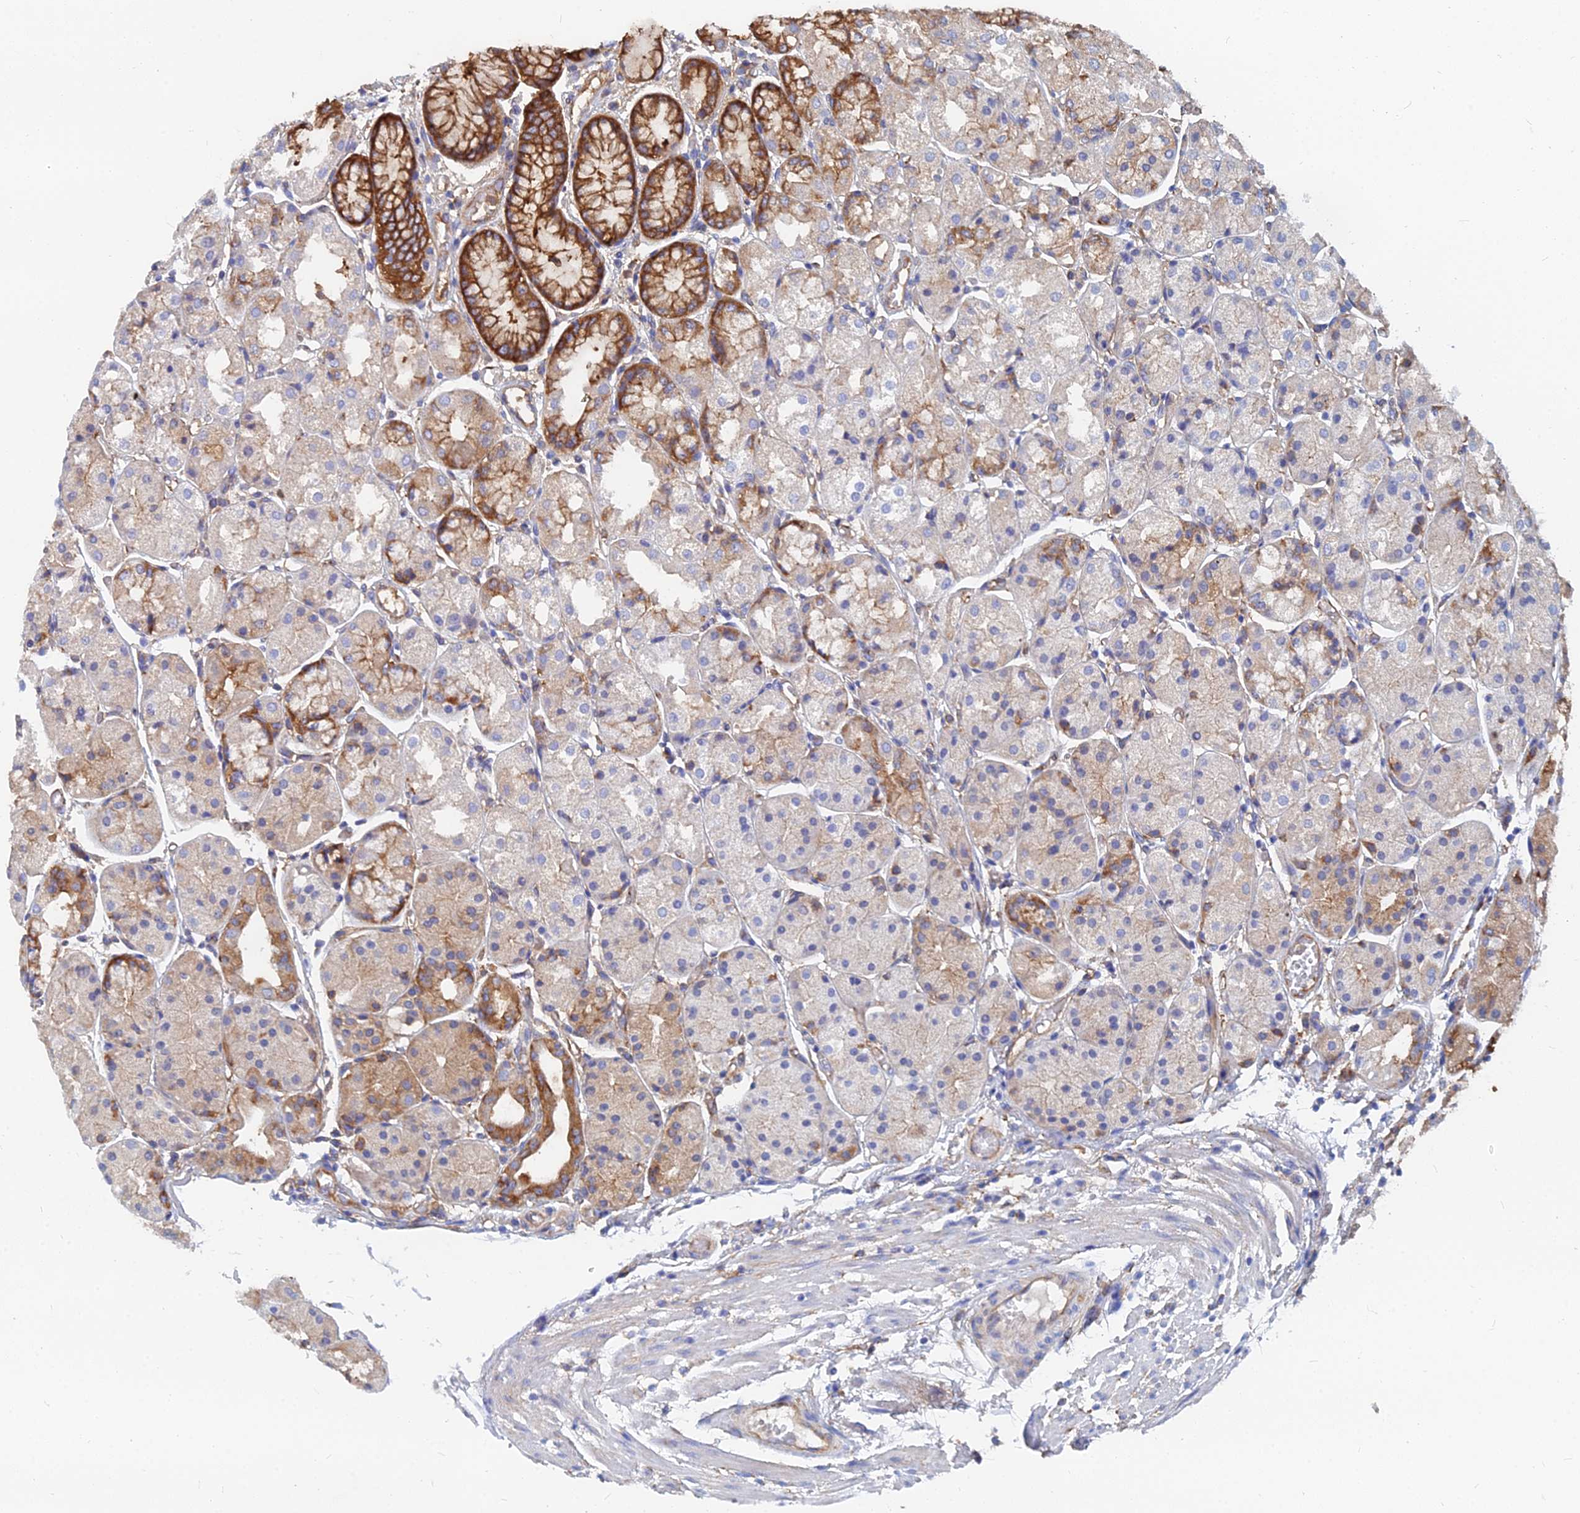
{"staining": {"intensity": "strong", "quantity": "25%-75%", "location": "cytoplasmic/membranous"}, "tissue": "stomach", "cell_type": "Glandular cells", "image_type": "normal", "snomed": [{"axis": "morphology", "description": "Normal tissue, NOS"}, {"axis": "topography", "description": "Stomach, upper"}], "caption": "A brown stain labels strong cytoplasmic/membranous staining of a protein in glandular cells of normal stomach.", "gene": "FFAR3", "patient": {"sex": "male", "age": 72}}